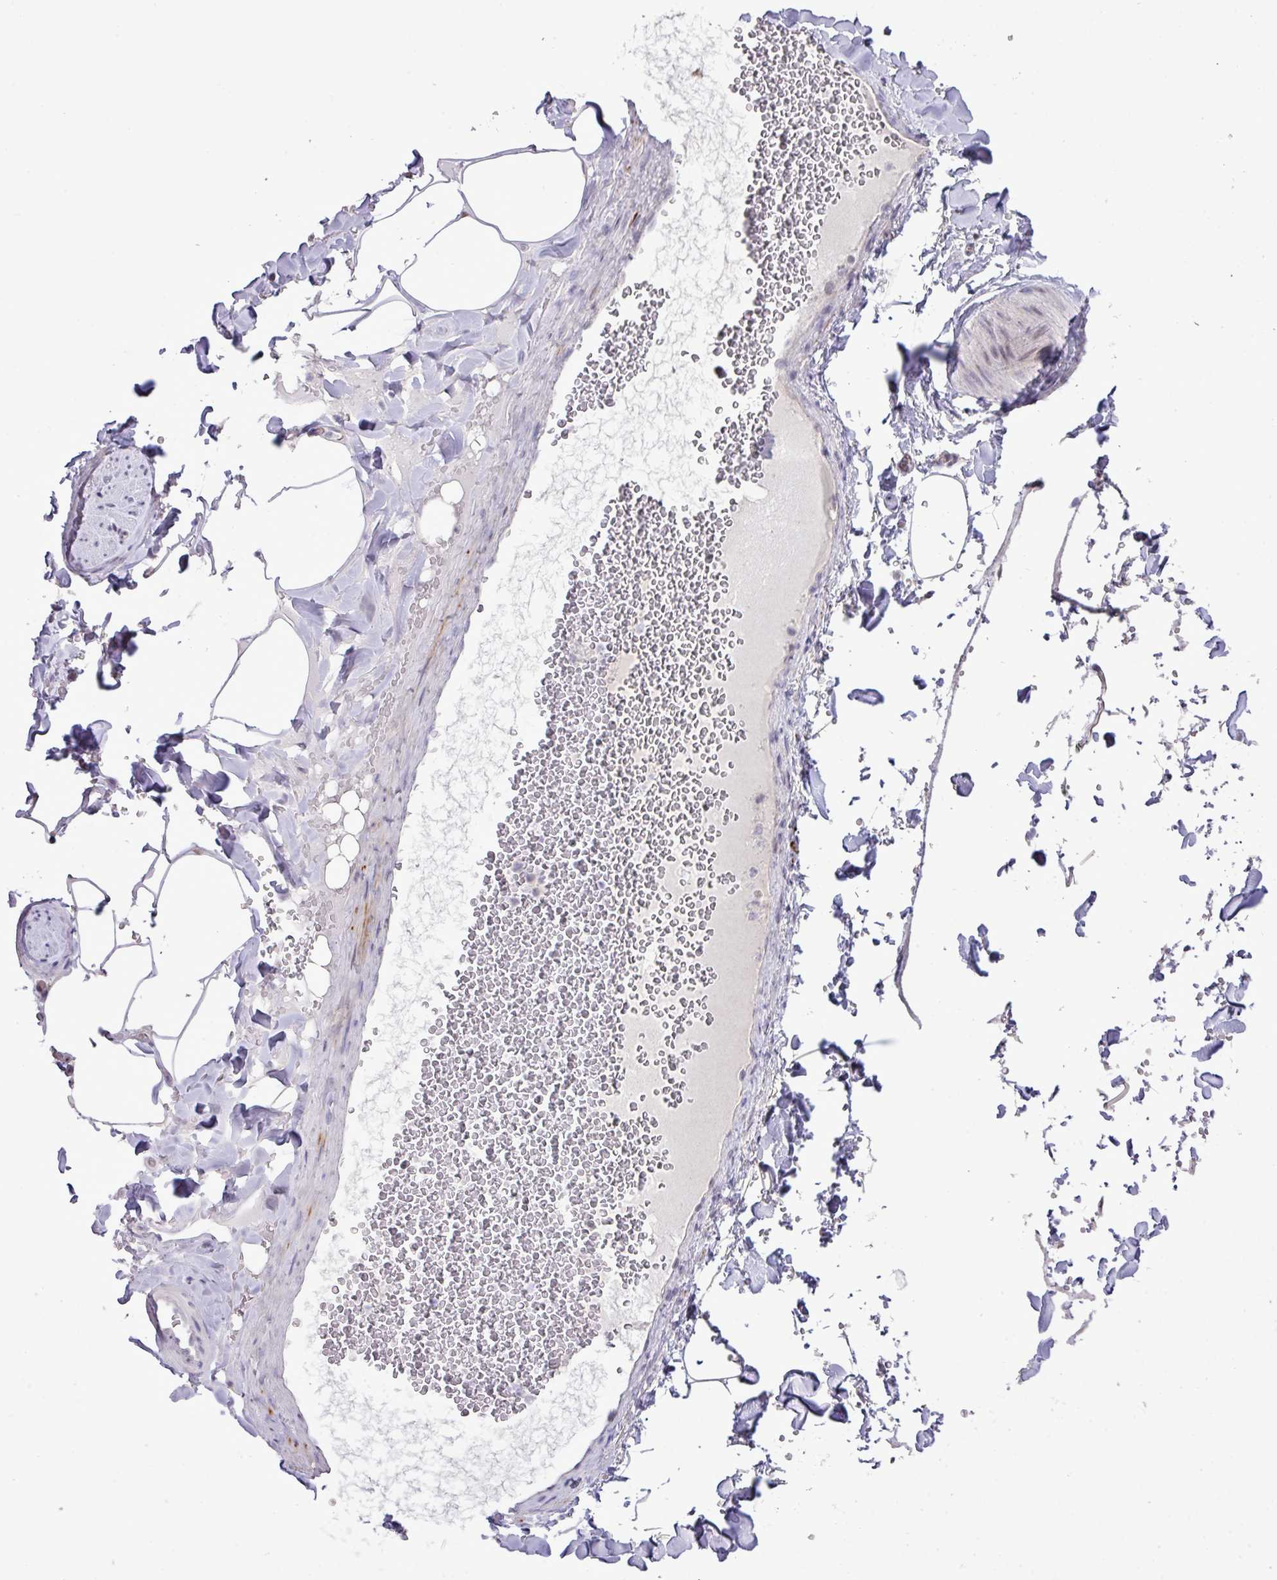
{"staining": {"intensity": "negative", "quantity": "none", "location": "none"}, "tissue": "adipose tissue", "cell_type": "Adipocytes", "image_type": "normal", "snomed": [{"axis": "morphology", "description": "Normal tissue, NOS"}, {"axis": "topography", "description": "Rectum"}, {"axis": "topography", "description": "Peripheral nerve tissue"}], "caption": "Adipocytes show no significant positivity in unremarkable adipose tissue.", "gene": "RIPPLY1", "patient": {"sex": "female", "age": 69}}